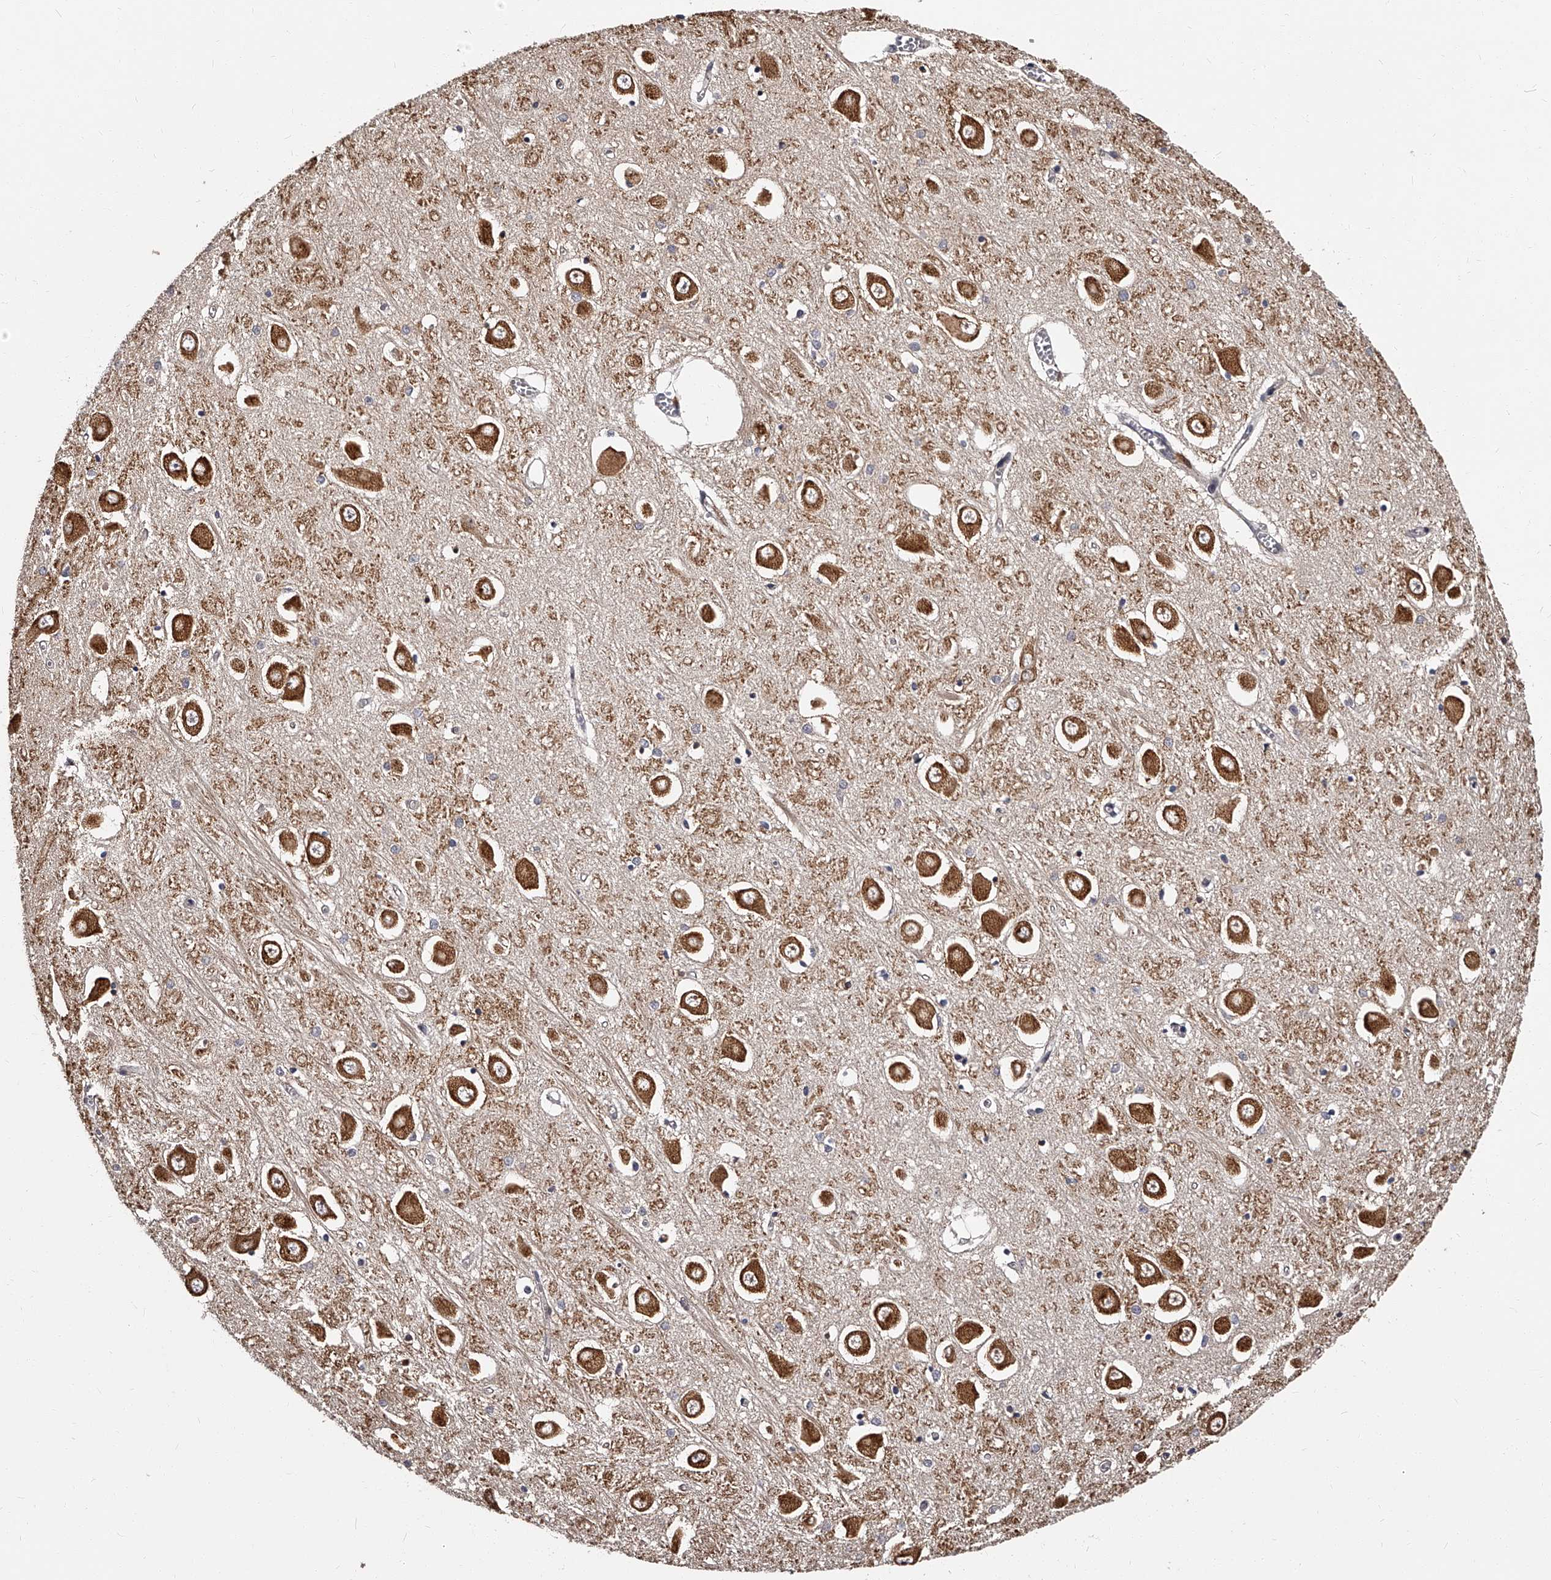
{"staining": {"intensity": "moderate", "quantity": "<25%", "location": "cytoplasmic/membranous"}, "tissue": "hippocampus", "cell_type": "Glial cells", "image_type": "normal", "snomed": [{"axis": "morphology", "description": "Normal tissue, NOS"}, {"axis": "topography", "description": "Hippocampus"}], "caption": "IHC image of benign human hippocampus stained for a protein (brown), which reveals low levels of moderate cytoplasmic/membranous staining in about <25% of glial cells.", "gene": "RSC1A1", "patient": {"sex": "male", "age": 70}}